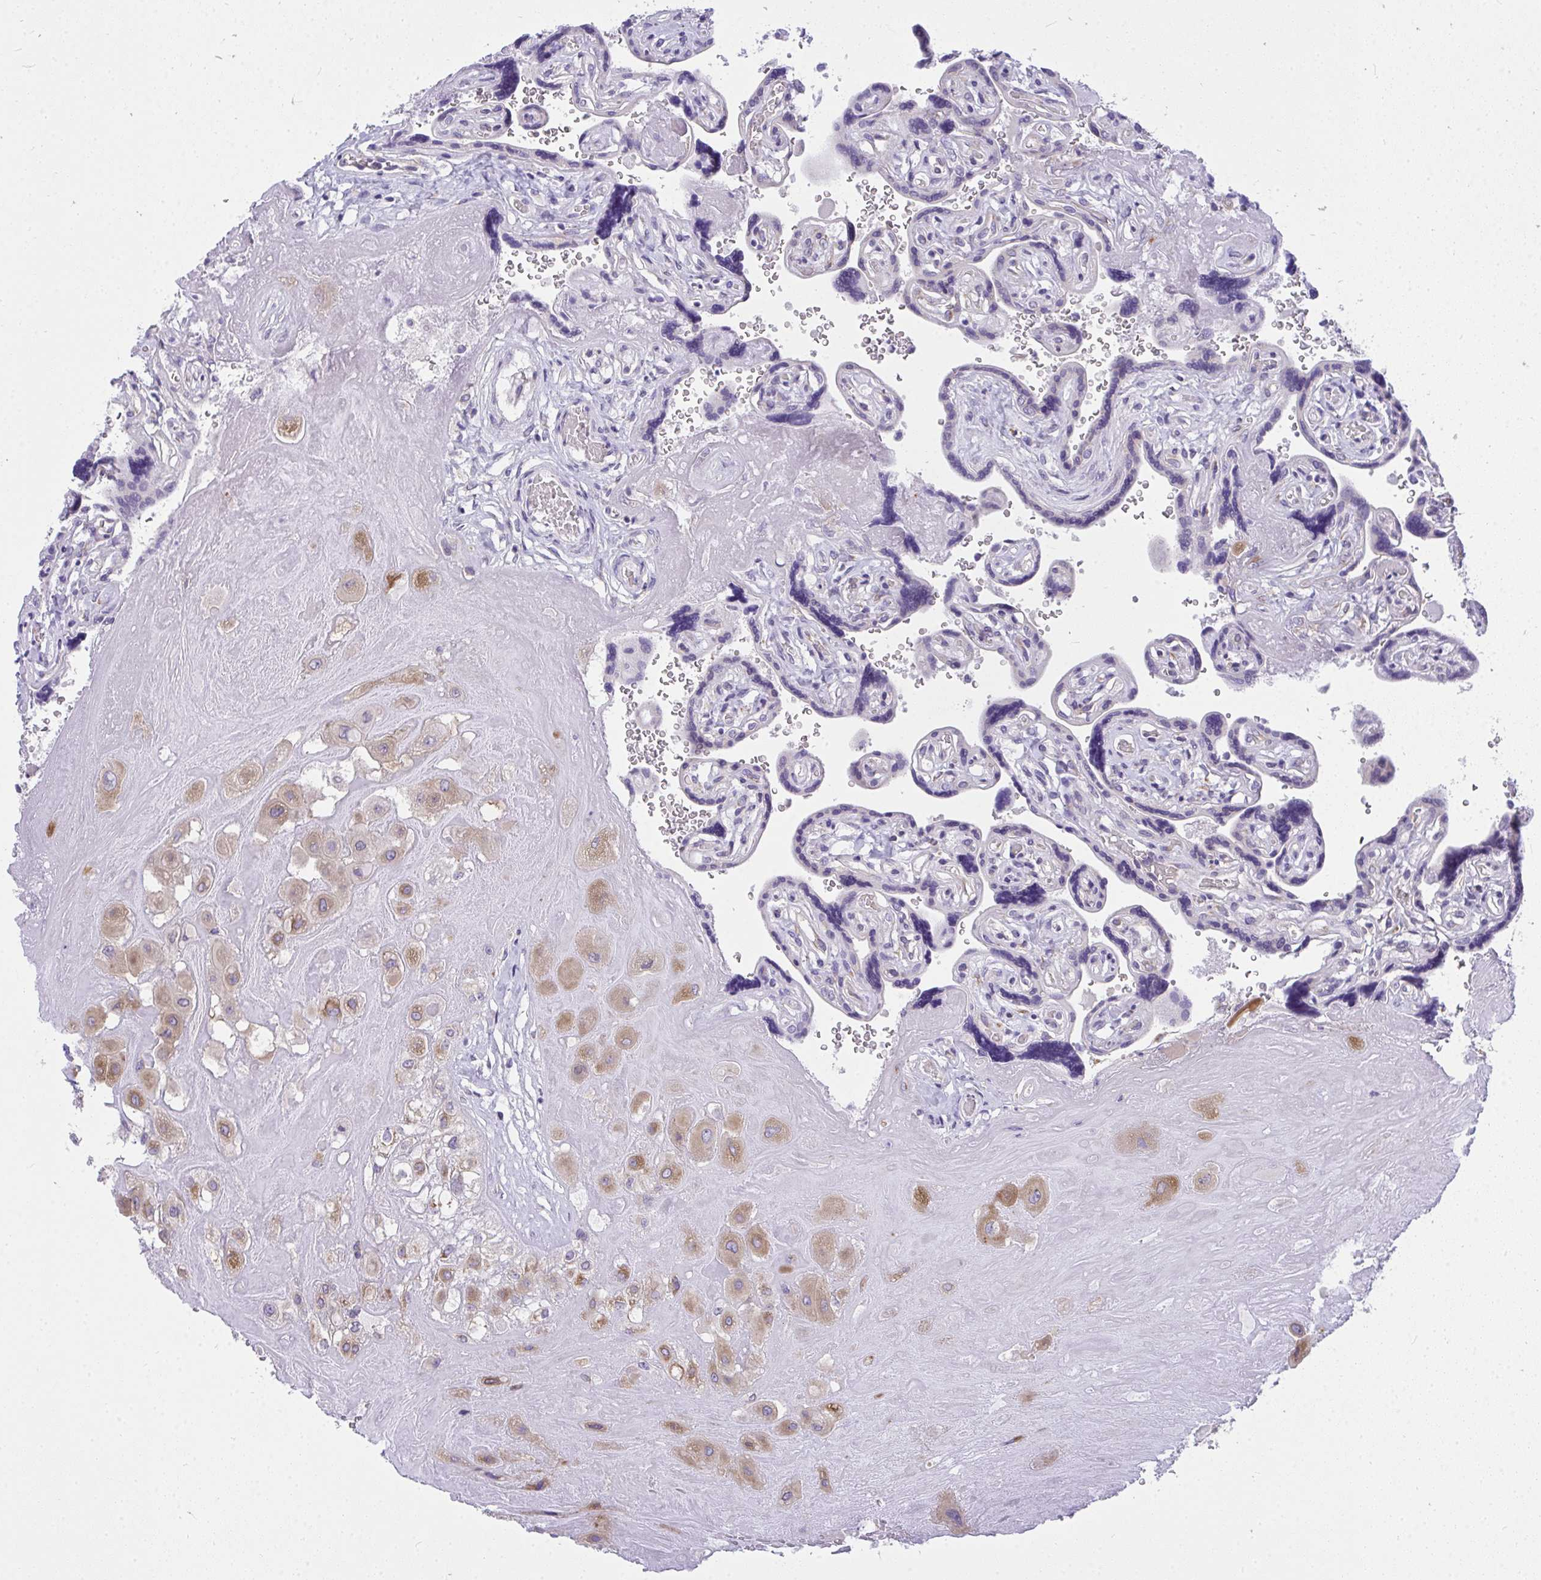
{"staining": {"intensity": "moderate", "quantity": ">75%", "location": "cytoplasmic/membranous"}, "tissue": "placenta", "cell_type": "Decidual cells", "image_type": "normal", "snomed": [{"axis": "morphology", "description": "Normal tissue, NOS"}, {"axis": "topography", "description": "Placenta"}], "caption": "Decidual cells exhibit medium levels of moderate cytoplasmic/membranous expression in approximately >75% of cells in unremarkable placenta.", "gene": "ADRA2C", "patient": {"sex": "female", "age": 32}}